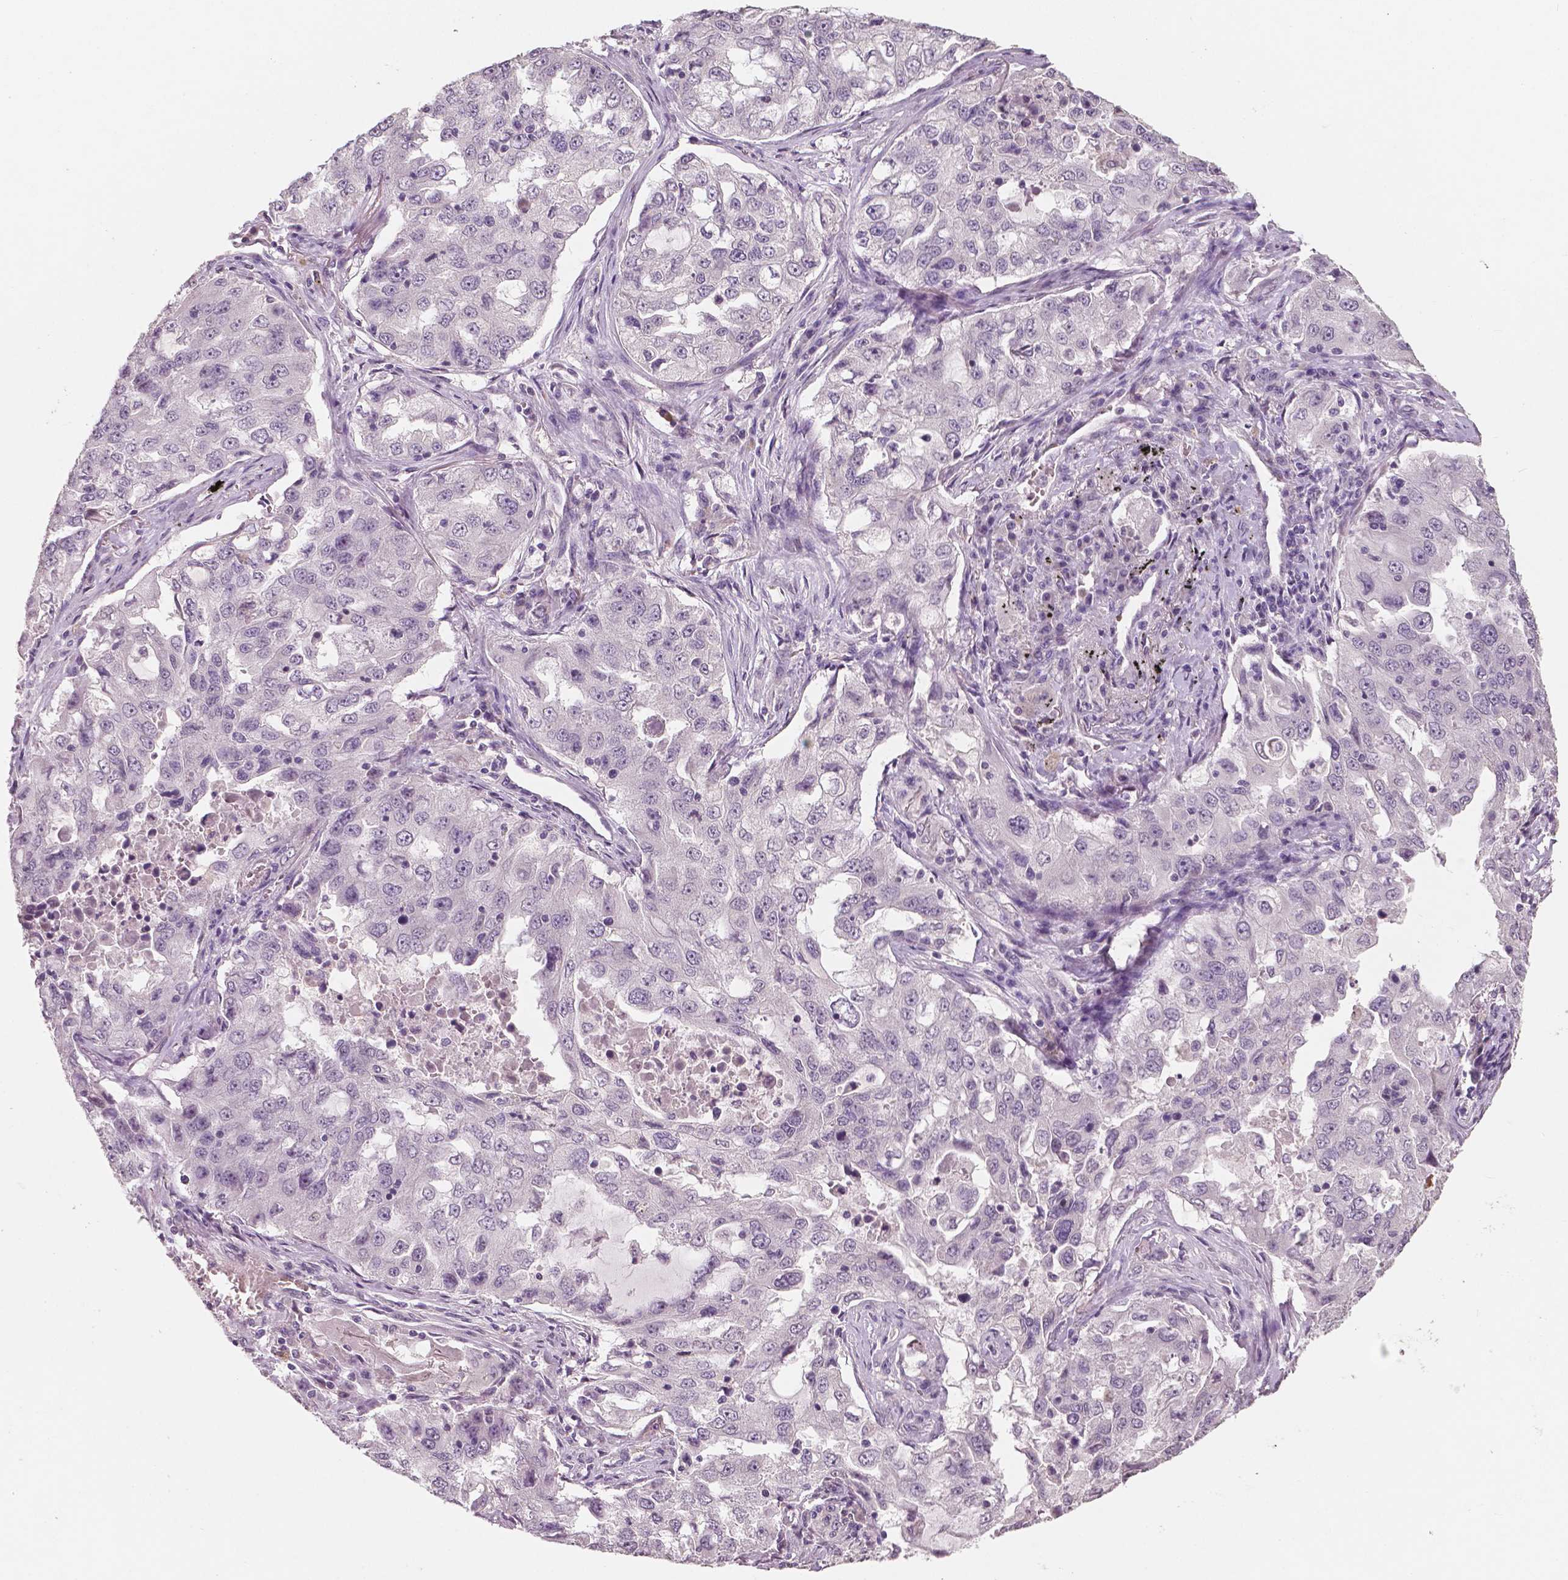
{"staining": {"intensity": "negative", "quantity": "none", "location": "none"}, "tissue": "lung cancer", "cell_type": "Tumor cells", "image_type": "cancer", "snomed": [{"axis": "morphology", "description": "Adenocarcinoma, NOS"}, {"axis": "topography", "description": "Lung"}], "caption": "DAB (3,3'-diaminobenzidine) immunohistochemical staining of lung adenocarcinoma exhibits no significant expression in tumor cells.", "gene": "RNASE7", "patient": {"sex": "female", "age": 61}}